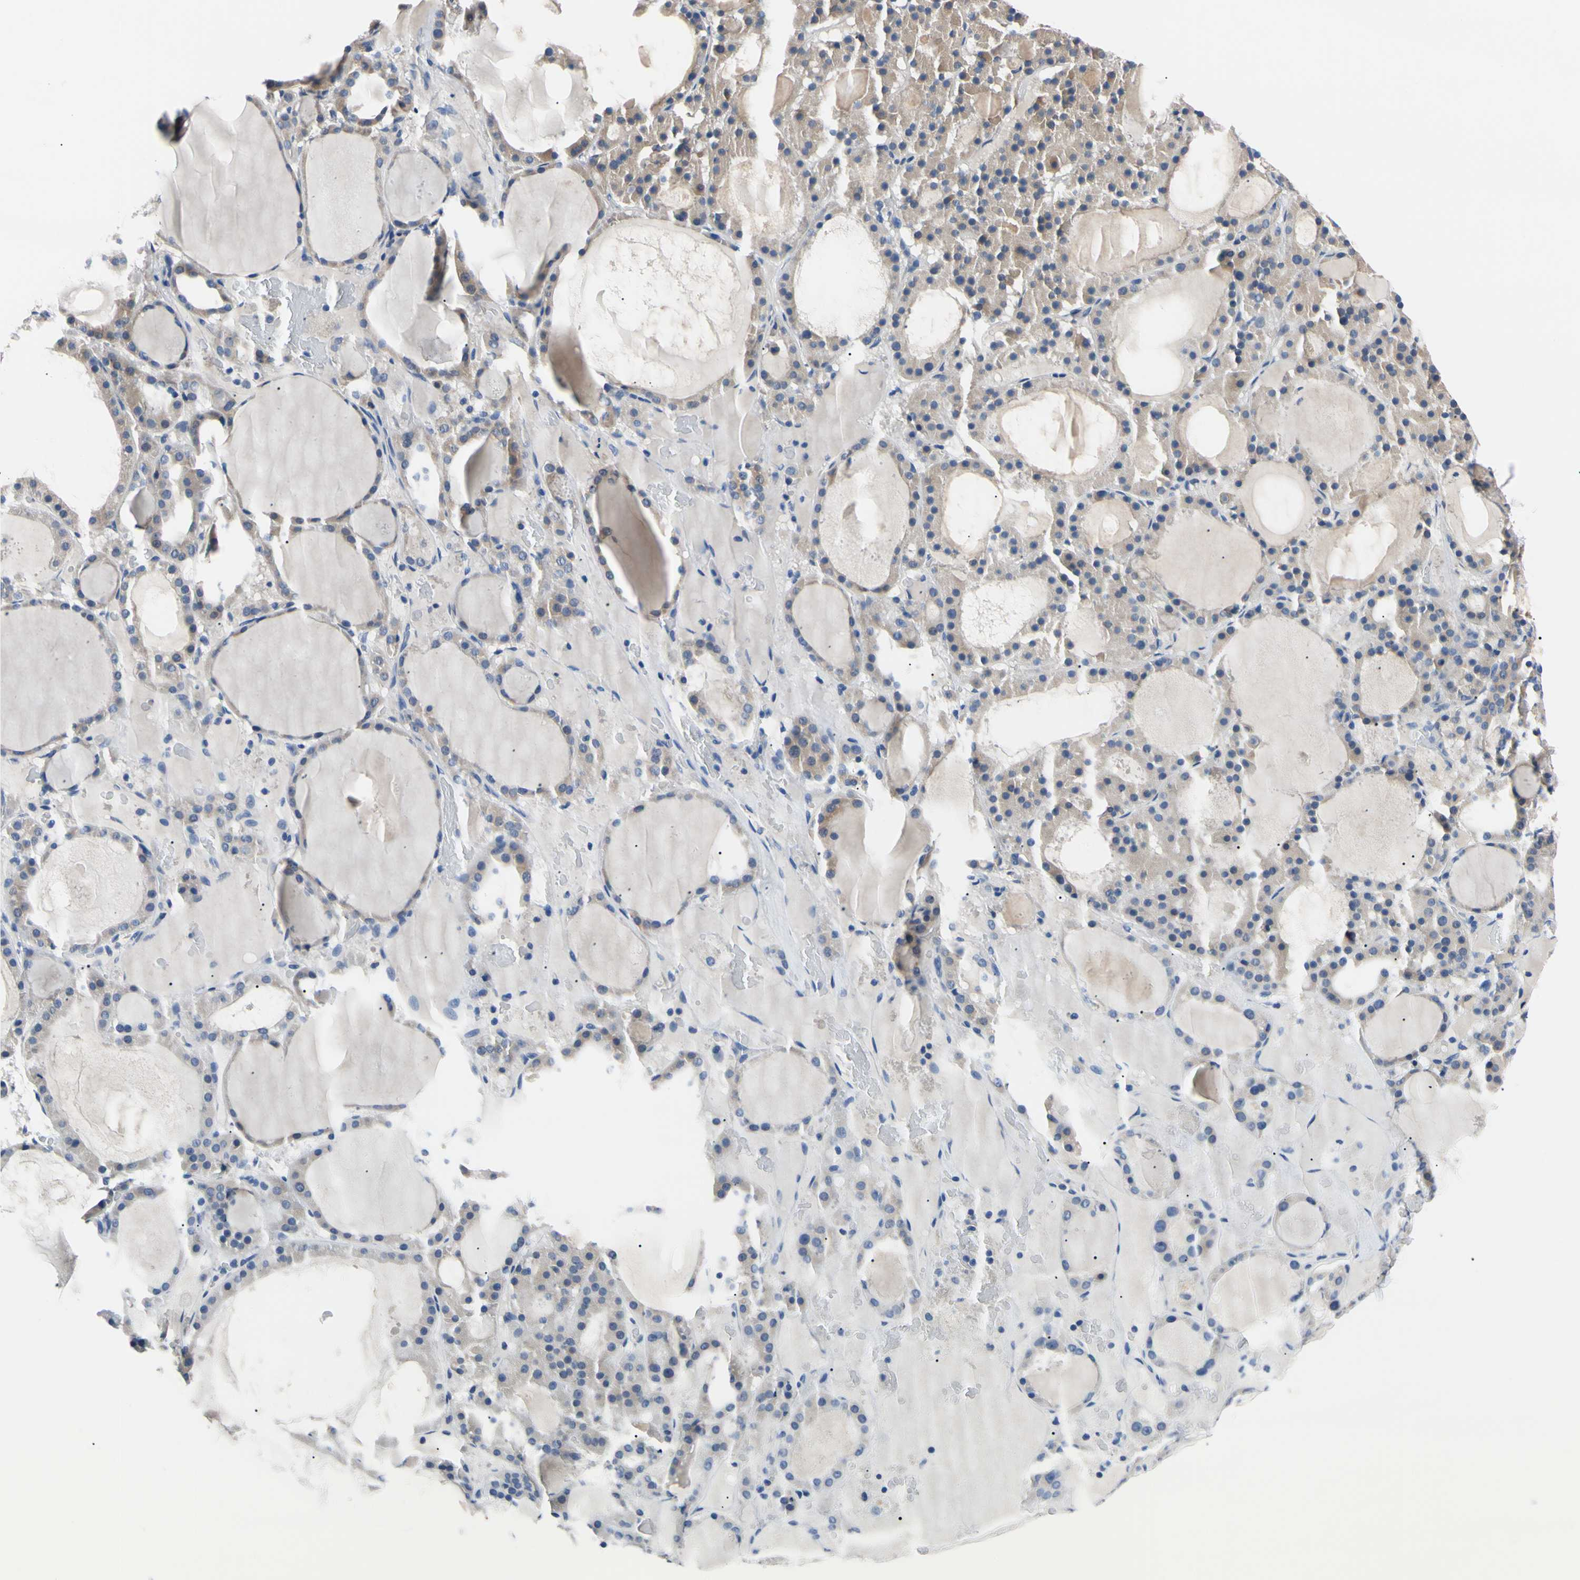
{"staining": {"intensity": "moderate", "quantity": "<25%", "location": "cytoplasmic/membranous"}, "tissue": "thyroid gland", "cell_type": "Glandular cells", "image_type": "normal", "snomed": [{"axis": "morphology", "description": "Normal tissue, NOS"}, {"axis": "morphology", "description": "Carcinoma, NOS"}, {"axis": "topography", "description": "Thyroid gland"}], "caption": "Glandular cells demonstrate low levels of moderate cytoplasmic/membranous positivity in about <25% of cells in unremarkable human thyroid gland.", "gene": "PNKD", "patient": {"sex": "female", "age": 86}}